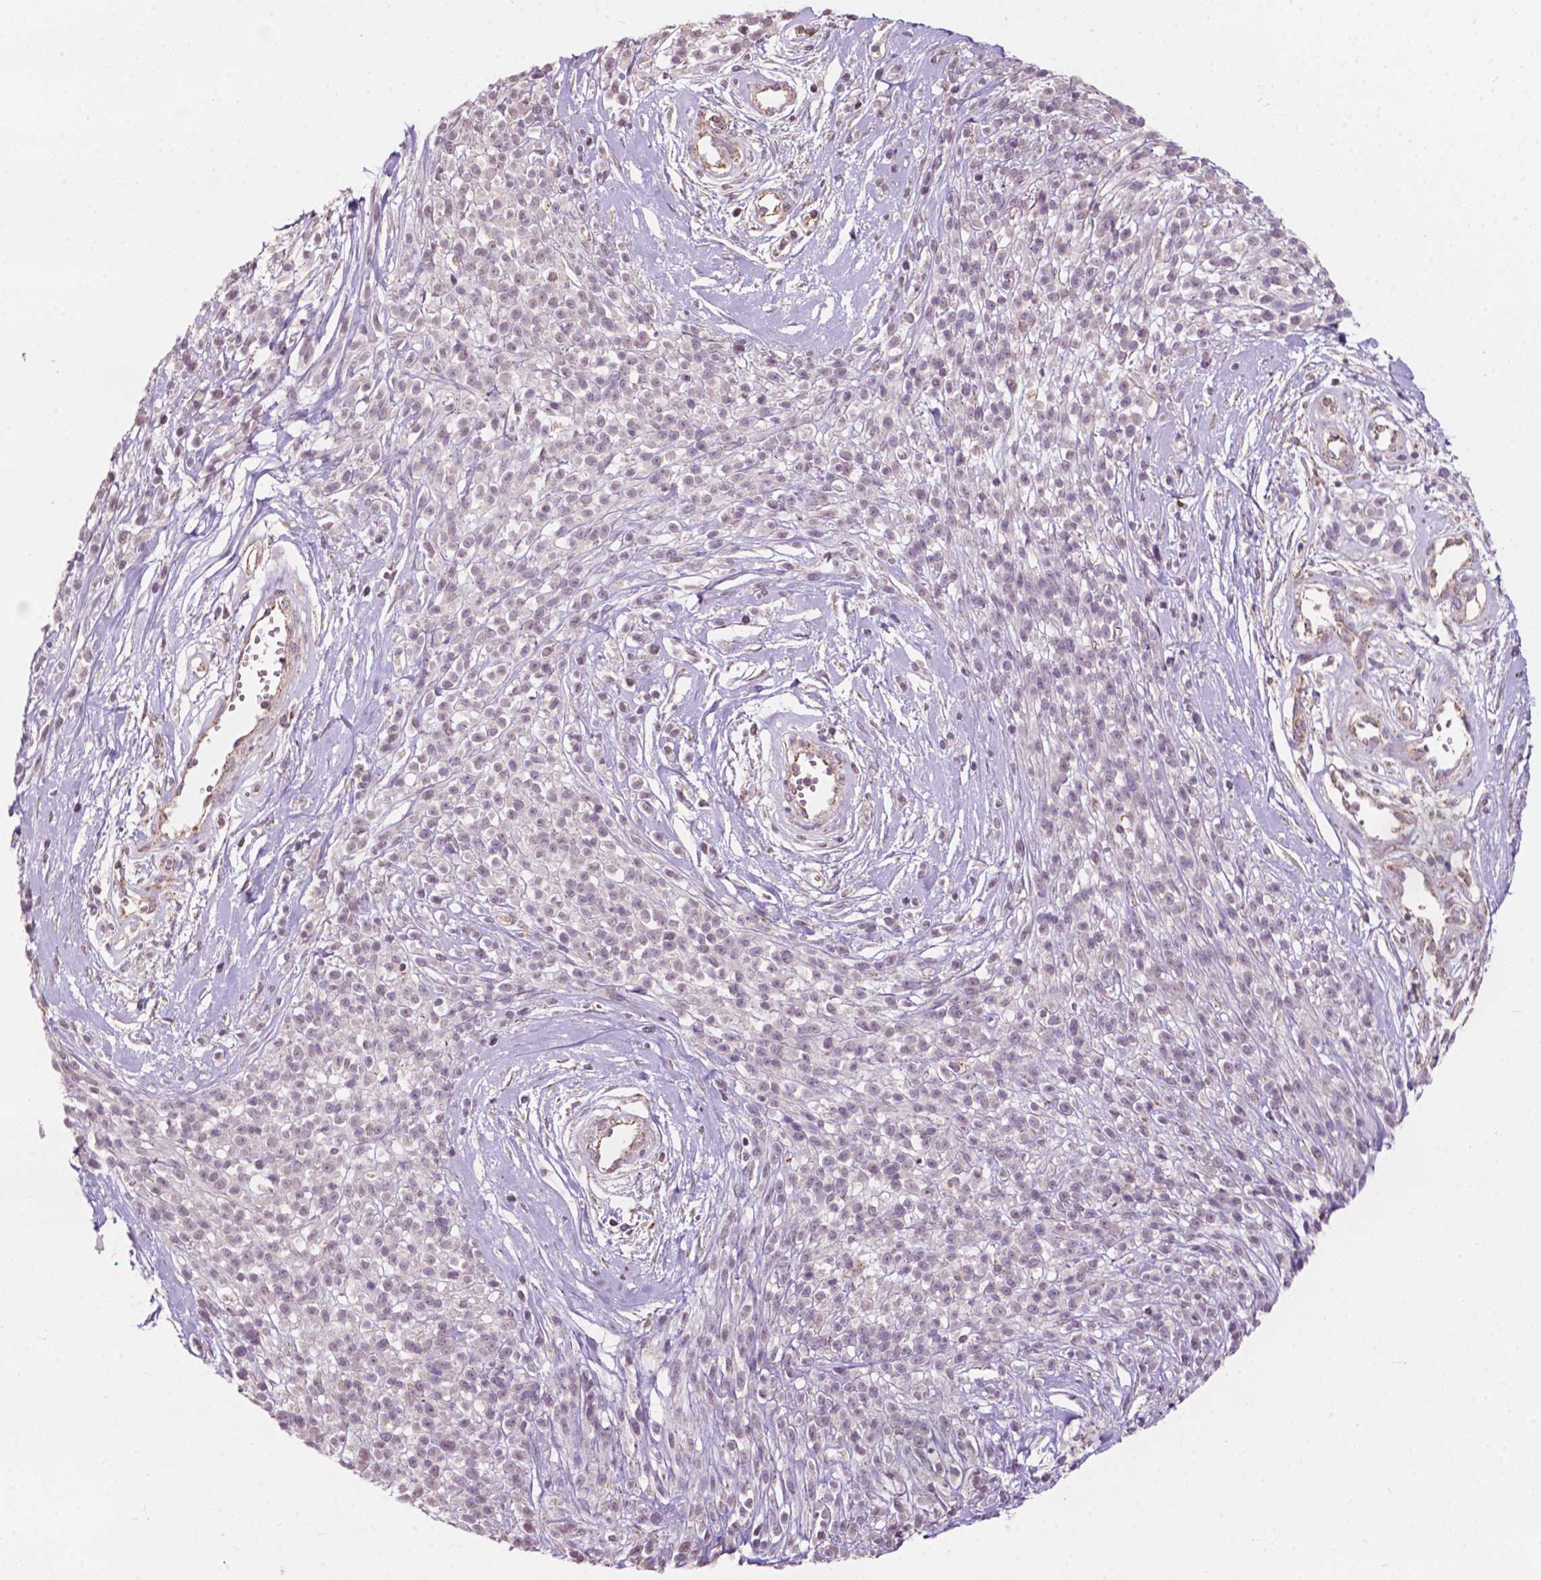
{"staining": {"intensity": "negative", "quantity": "none", "location": "none"}, "tissue": "melanoma", "cell_type": "Tumor cells", "image_type": "cancer", "snomed": [{"axis": "morphology", "description": "Malignant melanoma, NOS"}, {"axis": "topography", "description": "Skin"}, {"axis": "topography", "description": "Skin of trunk"}], "caption": "Malignant melanoma was stained to show a protein in brown. There is no significant staining in tumor cells.", "gene": "NDUFA10", "patient": {"sex": "male", "age": 74}}